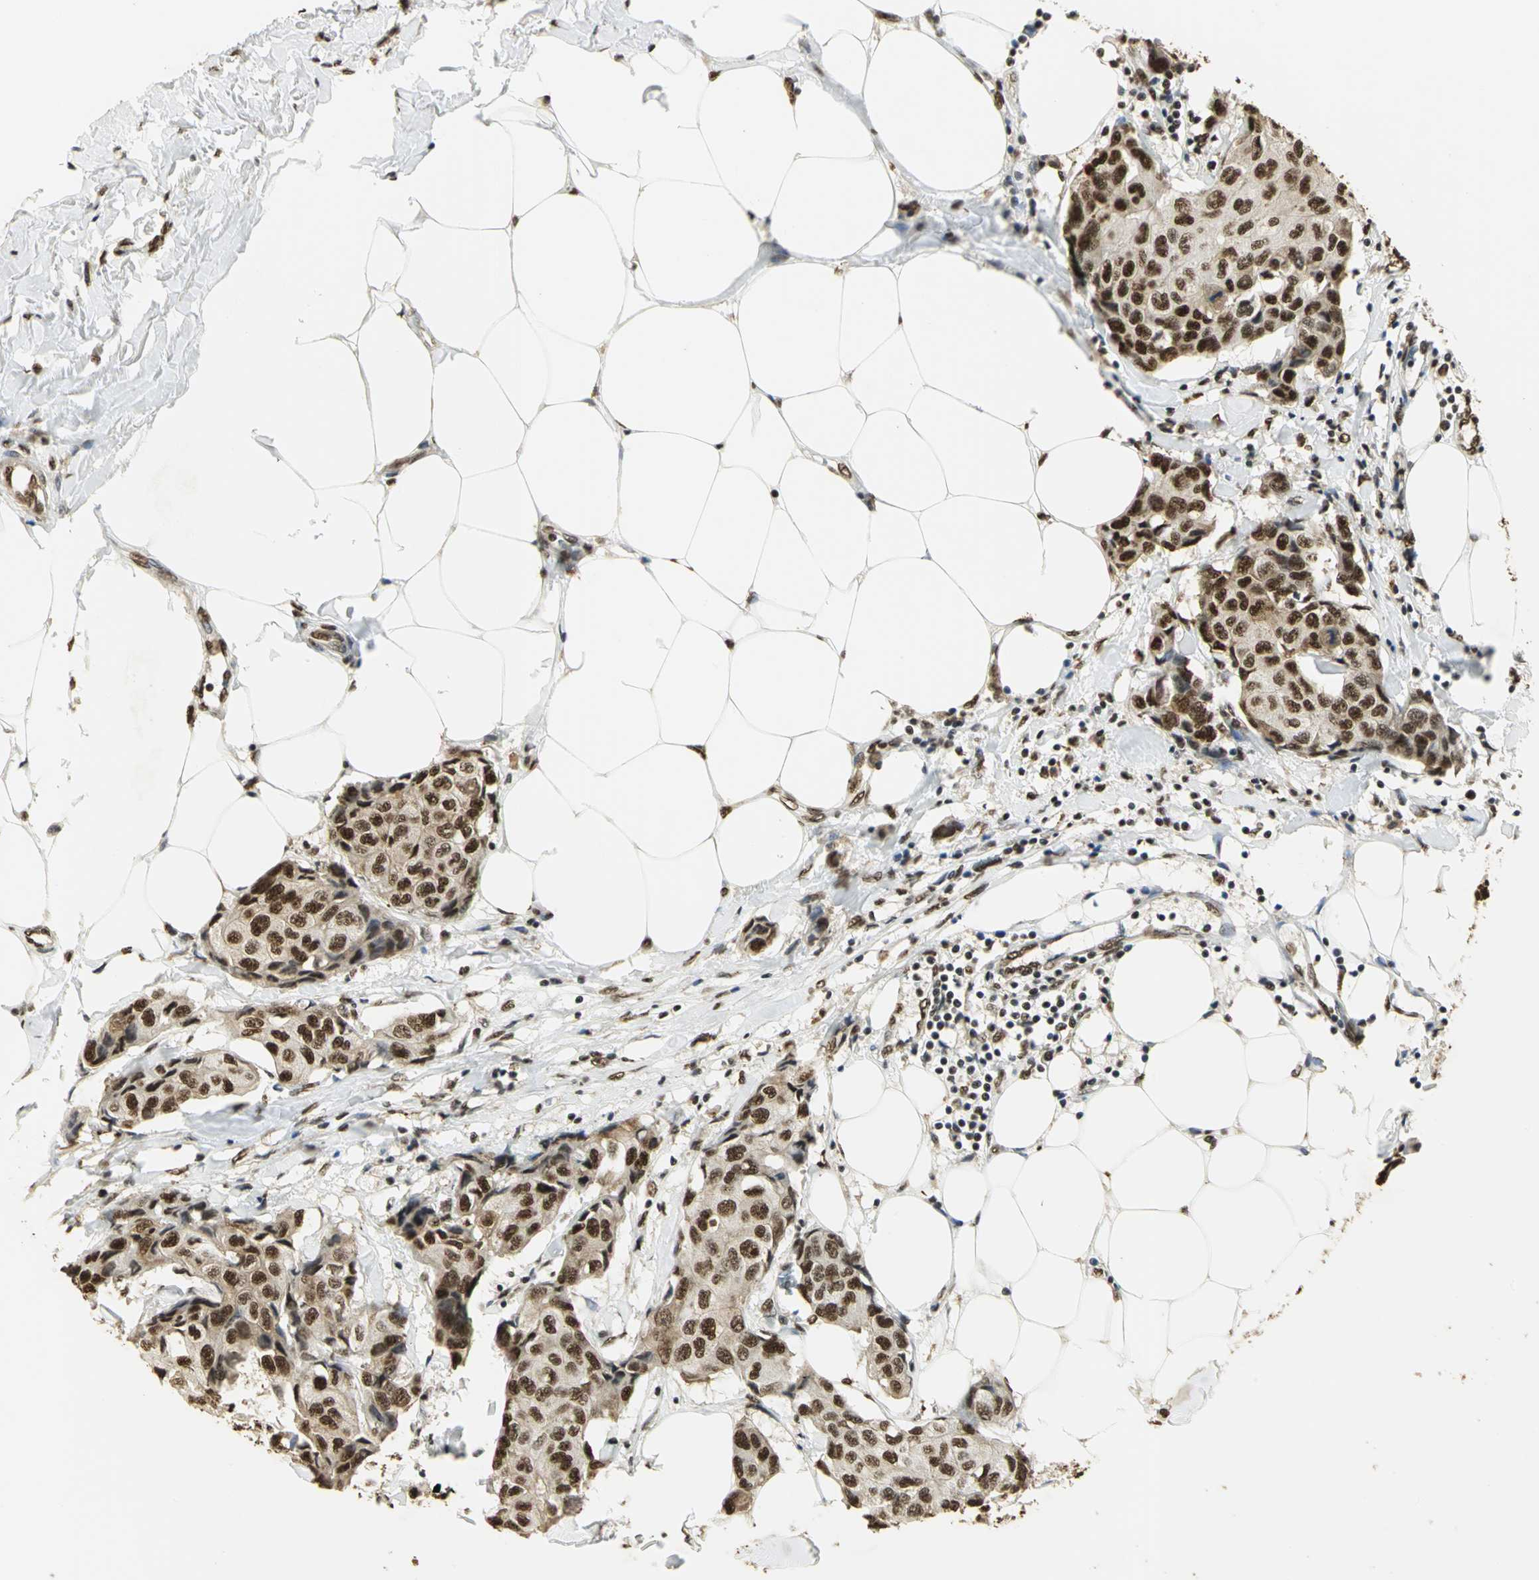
{"staining": {"intensity": "strong", "quantity": ">75%", "location": "nuclear"}, "tissue": "breast cancer", "cell_type": "Tumor cells", "image_type": "cancer", "snomed": [{"axis": "morphology", "description": "Duct carcinoma"}, {"axis": "topography", "description": "Breast"}], "caption": "Strong nuclear staining for a protein is present in approximately >75% of tumor cells of breast cancer using immunohistochemistry.", "gene": "SET", "patient": {"sex": "female", "age": 80}}